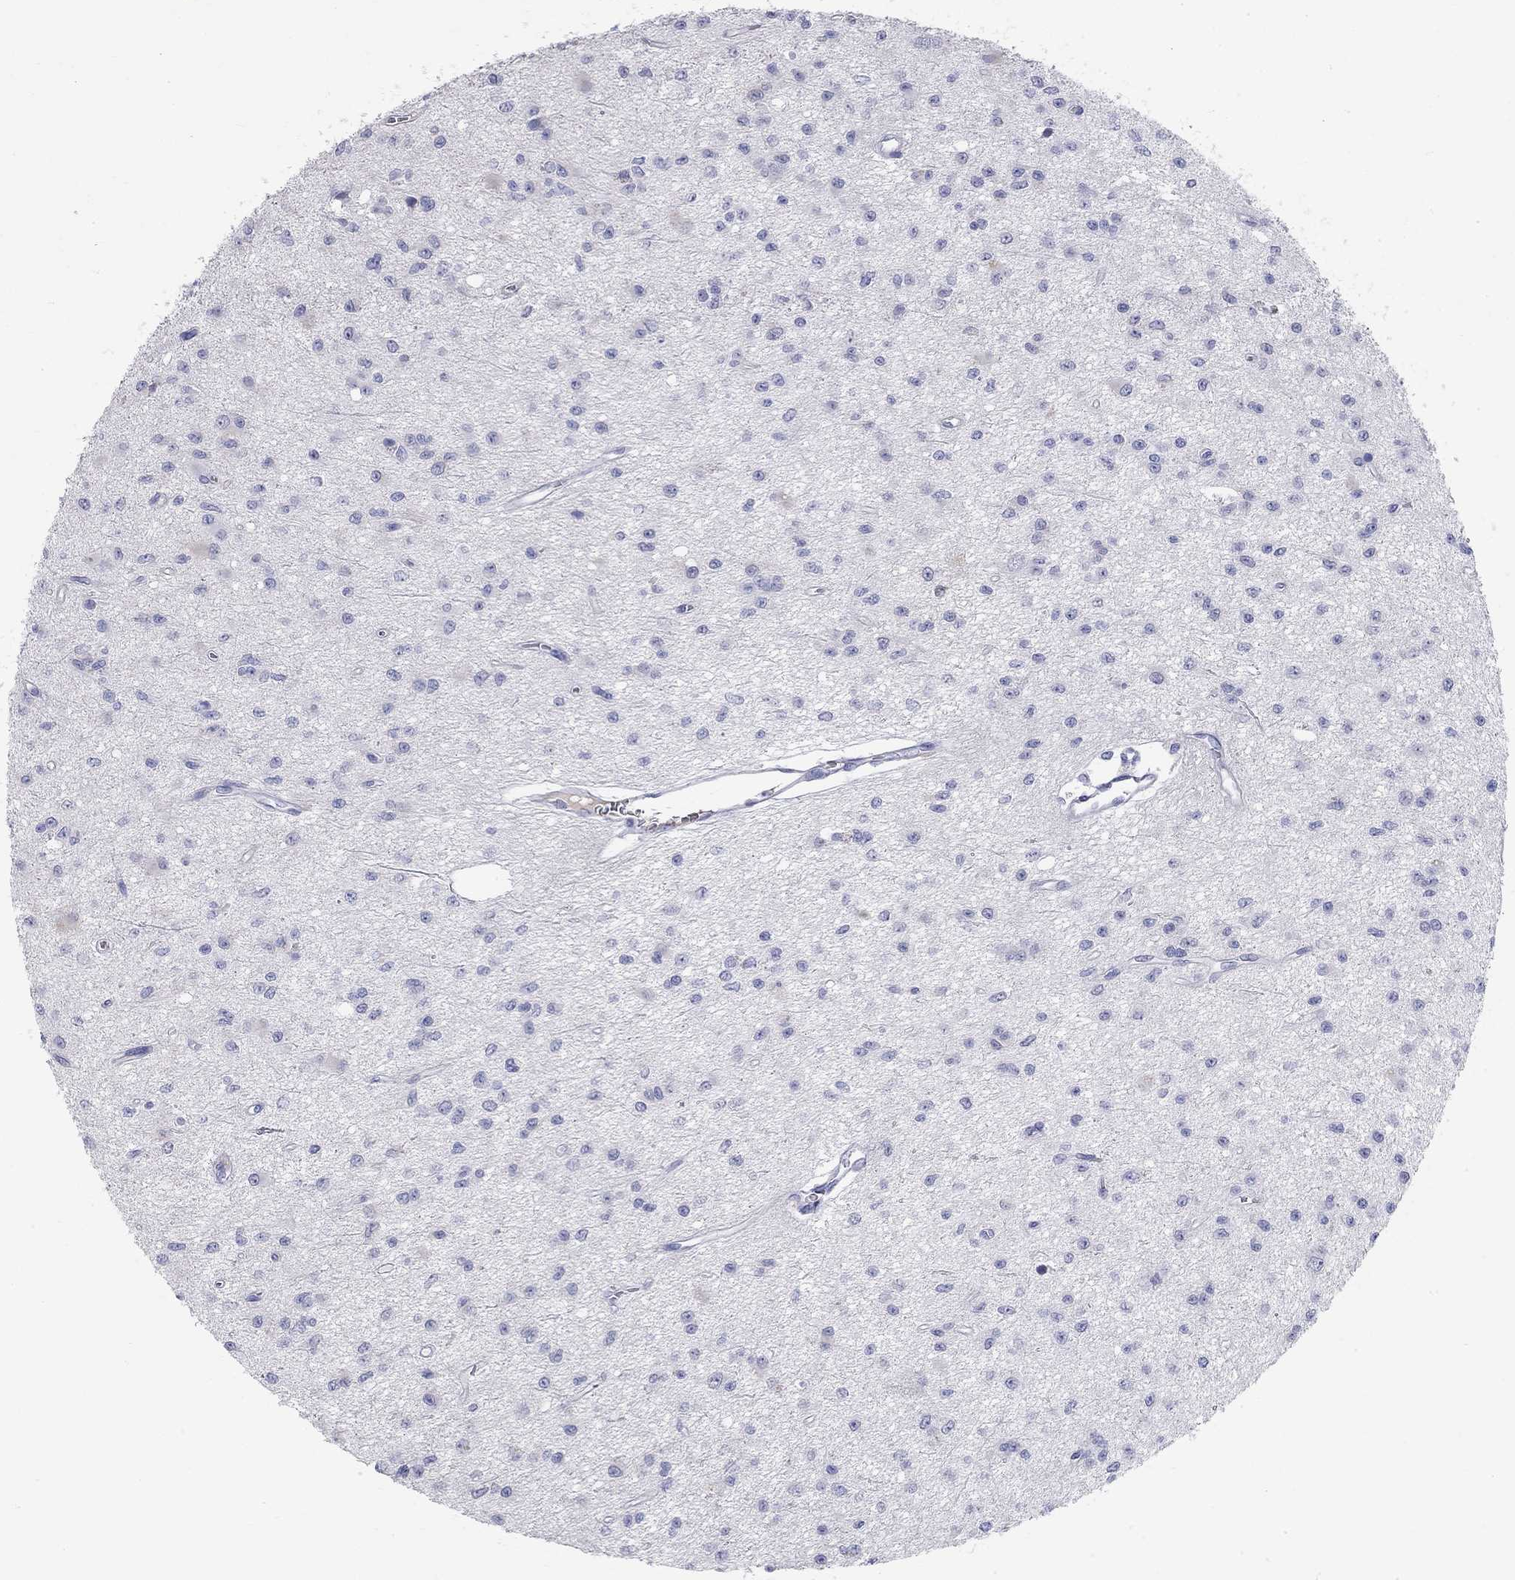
{"staining": {"intensity": "negative", "quantity": "none", "location": "none"}, "tissue": "glioma", "cell_type": "Tumor cells", "image_type": "cancer", "snomed": [{"axis": "morphology", "description": "Glioma, malignant, Low grade"}, {"axis": "topography", "description": "Brain"}], "caption": "Tumor cells are negative for protein expression in human malignant glioma (low-grade).", "gene": "PHOX2B", "patient": {"sex": "female", "age": 45}}